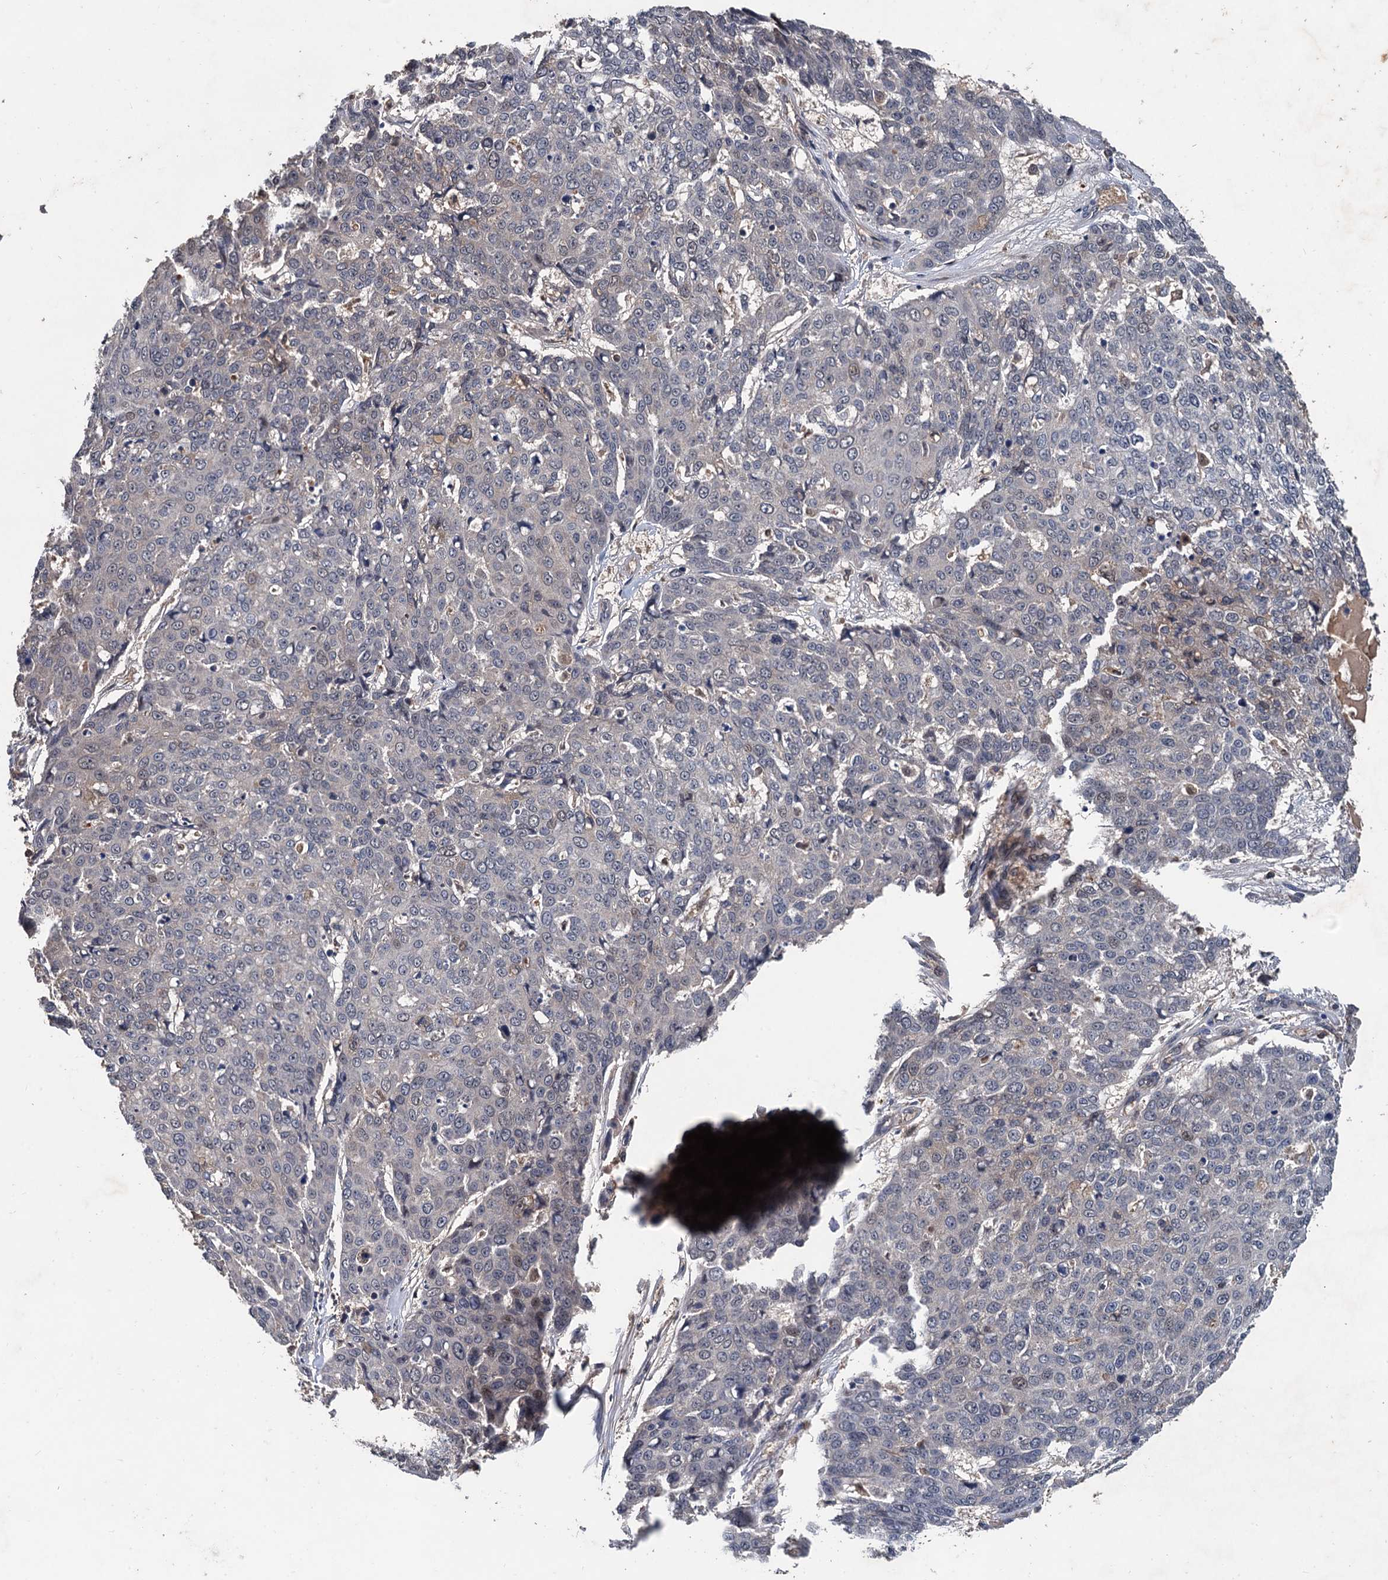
{"staining": {"intensity": "negative", "quantity": "none", "location": "none"}, "tissue": "skin cancer", "cell_type": "Tumor cells", "image_type": "cancer", "snomed": [{"axis": "morphology", "description": "Squamous cell carcinoma, NOS"}, {"axis": "topography", "description": "Skin"}], "caption": "Immunohistochemical staining of human skin cancer (squamous cell carcinoma) shows no significant expression in tumor cells. Nuclei are stained in blue.", "gene": "ZNF438", "patient": {"sex": "male", "age": 71}}